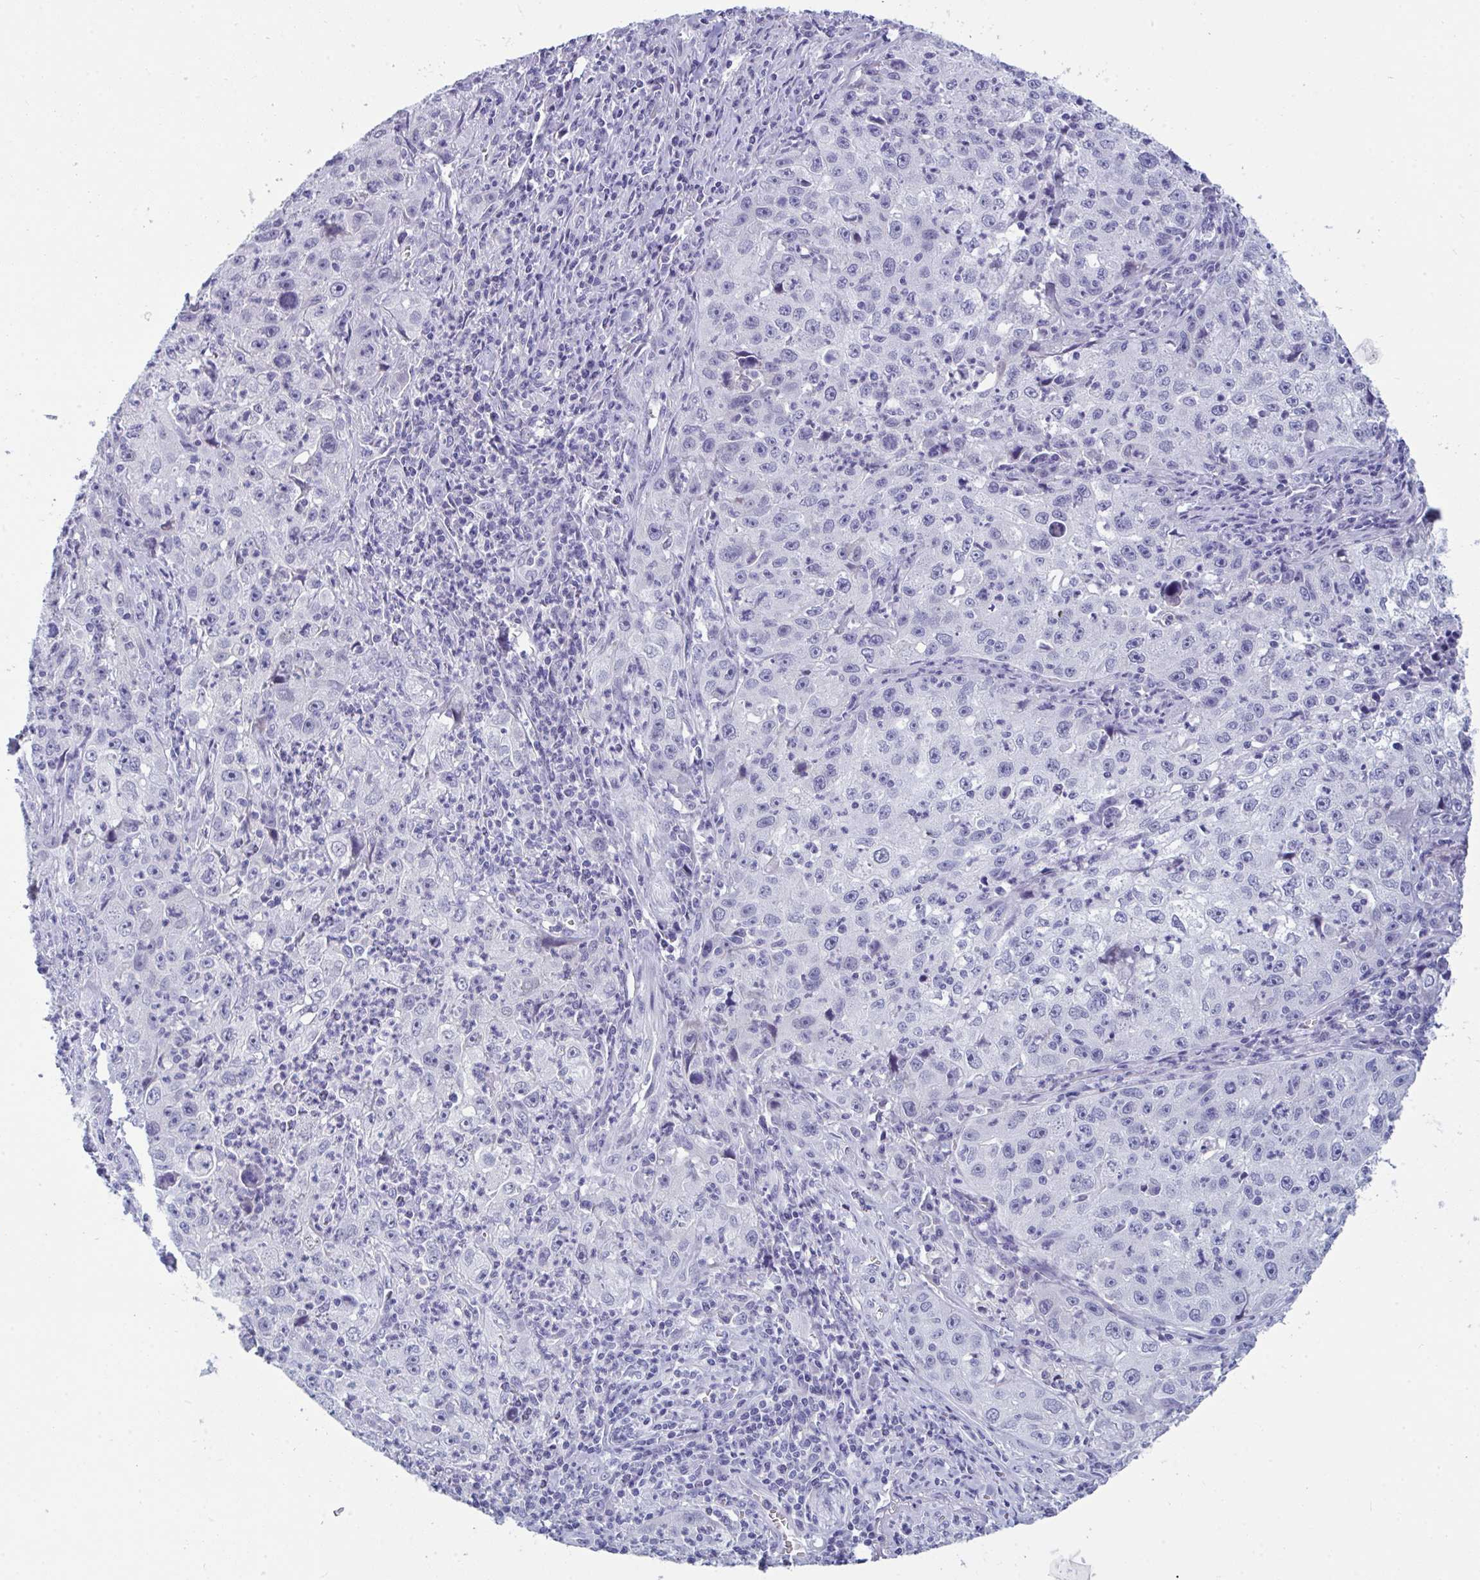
{"staining": {"intensity": "negative", "quantity": "none", "location": "none"}, "tissue": "lung cancer", "cell_type": "Tumor cells", "image_type": "cancer", "snomed": [{"axis": "morphology", "description": "Squamous cell carcinoma, NOS"}, {"axis": "topography", "description": "Lung"}], "caption": "The image exhibits no significant staining in tumor cells of squamous cell carcinoma (lung). Brightfield microscopy of IHC stained with DAB (3,3'-diaminobenzidine) (brown) and hematoxylin (blue), captured at high magnification.", "gene": "PRDM9", "patient": {"sex": "male", "age": 71}}